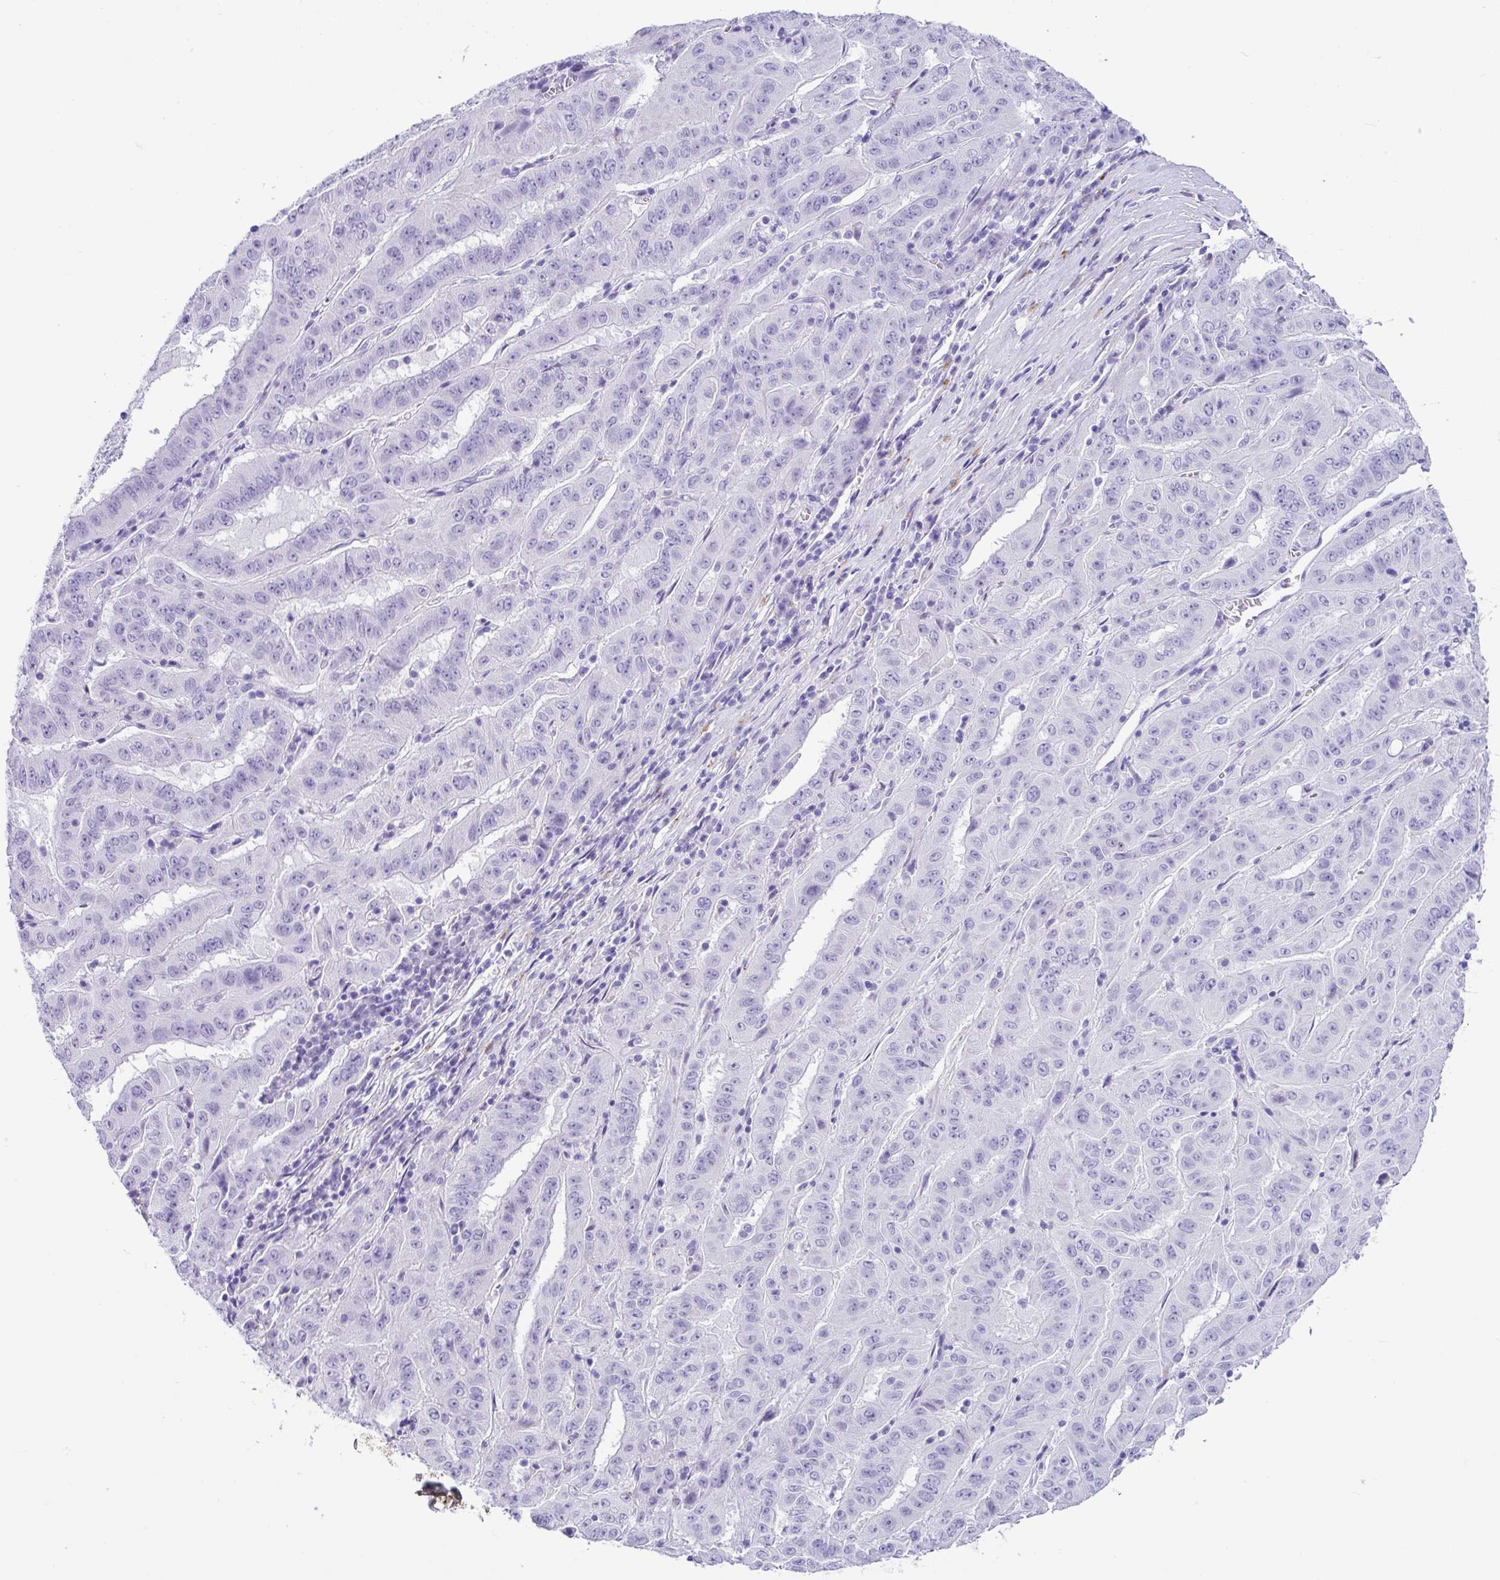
{"staining": {"intensity": "negative", "quantity": "none", "location": "none"}, "tissue": "pancreatic cancer", "cell_type": "Tumor cells", "image_type": "cancer", "snomed": [{"axis": "morphology", "description": "Adenocarcinoma, NOS"}, {"axis": "topography", "description": "Pancreas"}], "caption": "DAB immunohistochemical staining of human pancreatic cancer reveals no significant expression in tumor cells.", "gene": "ZG16", "patient": {"sex": "male", "age": 63}}